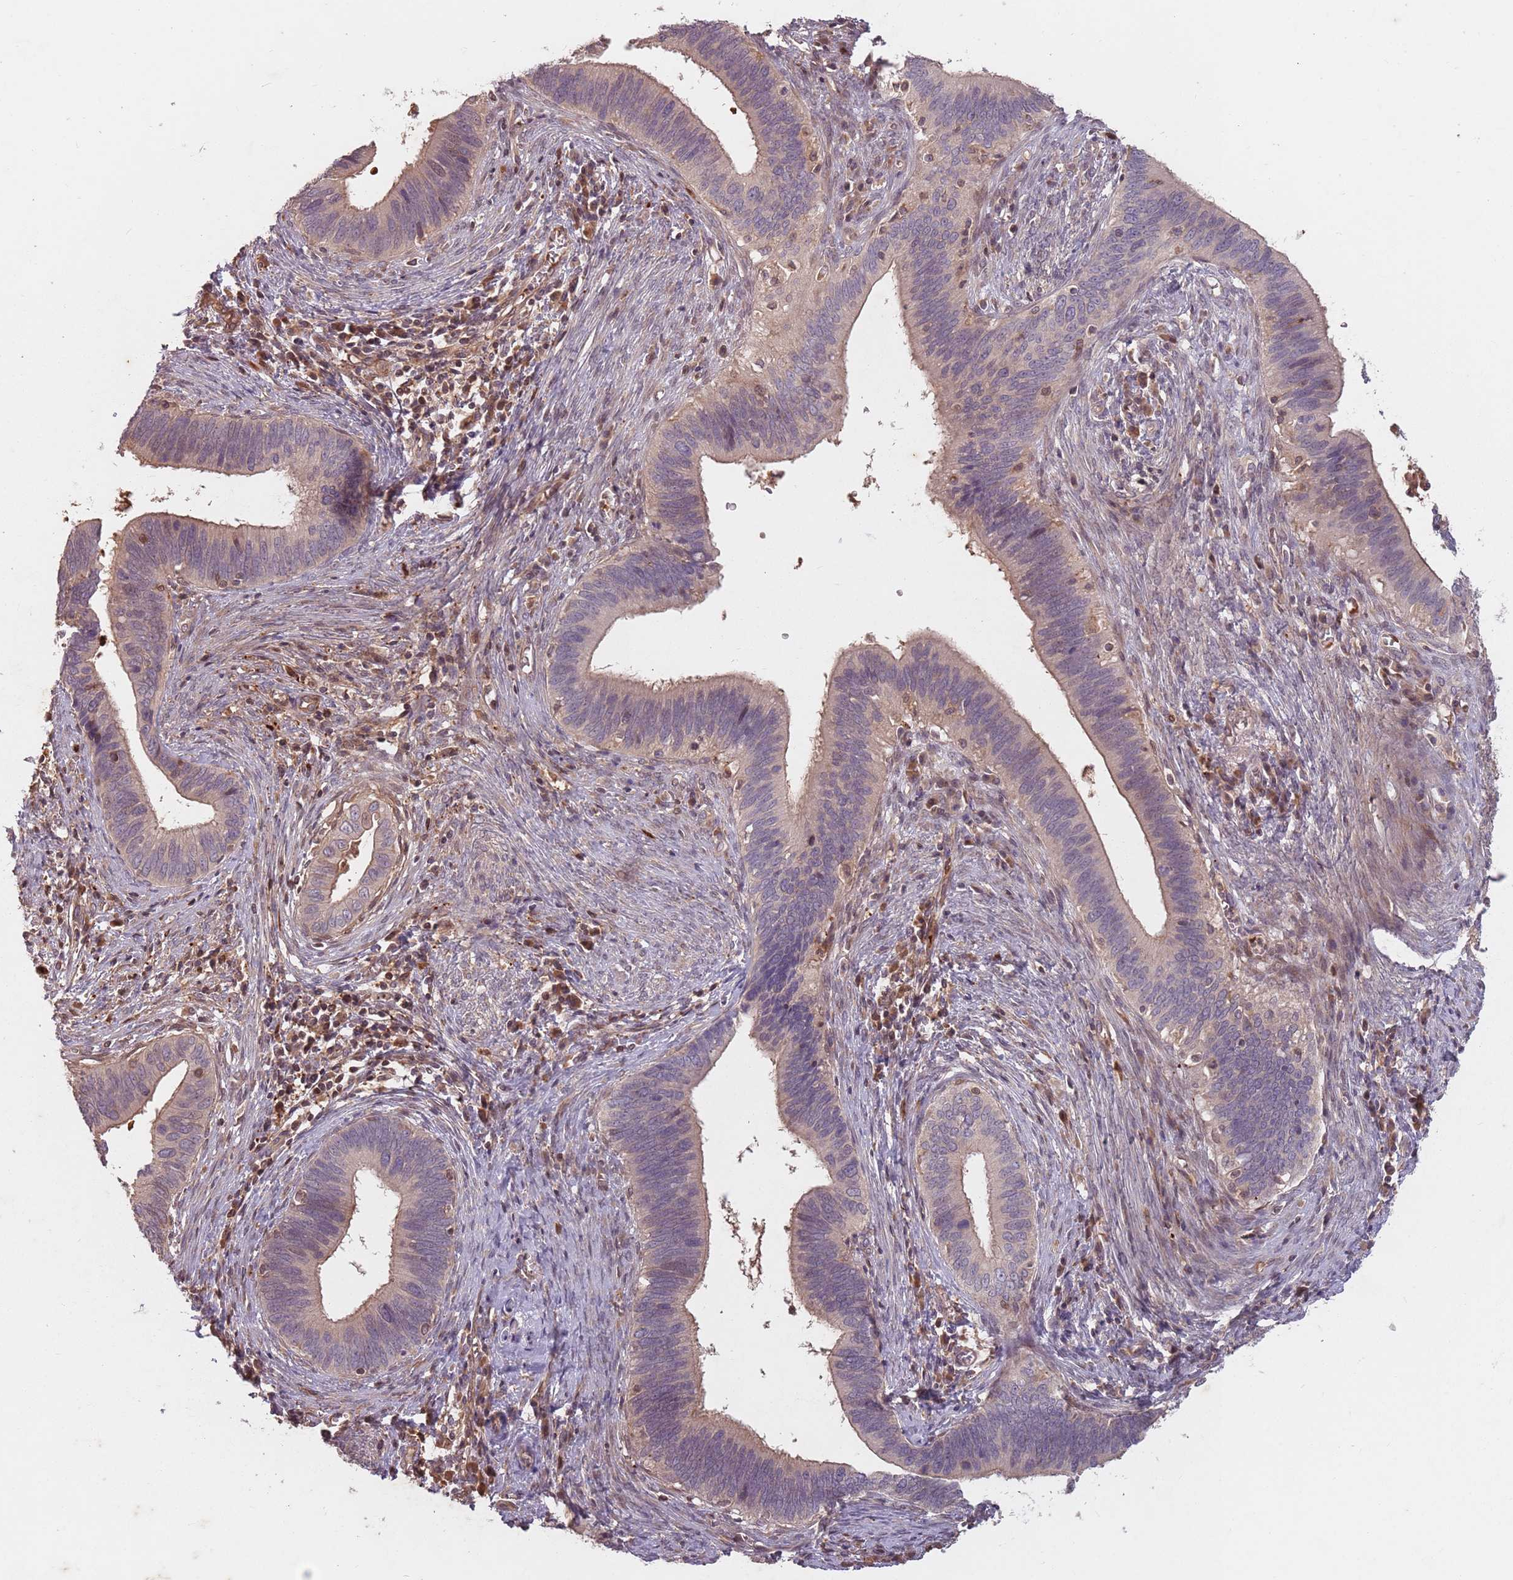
{"staining": {"intensity": "weak", "quantity": "25%-75%", "location": "cytoplasmic/membranous"}, "tissue": "cervical cancer", "cell_type": "Tumor cells", "image_type": "cancer", "snomed": [{"axis": "morphology", "description": "Adenocarcinoma, NOS"}, {"axis": "topography", "description": "Cervix"}], "caption": "Immunohistochemistry staining of cervical cancer (adenocarcinoma), which demonstrates low levels of weak cytoplasmic/membranous expression in approximately 25%-75% of tumor cells indicating weak cytoplasmic/membranous protein staining. The staining was performed using DAB (3,3'-diaminobenzidine) (brown) for protein detection and nuclei were counterstained in hematoxylin (blue).", "gene": "GPR180", "patient": {"sex": "female", "age": 42}}